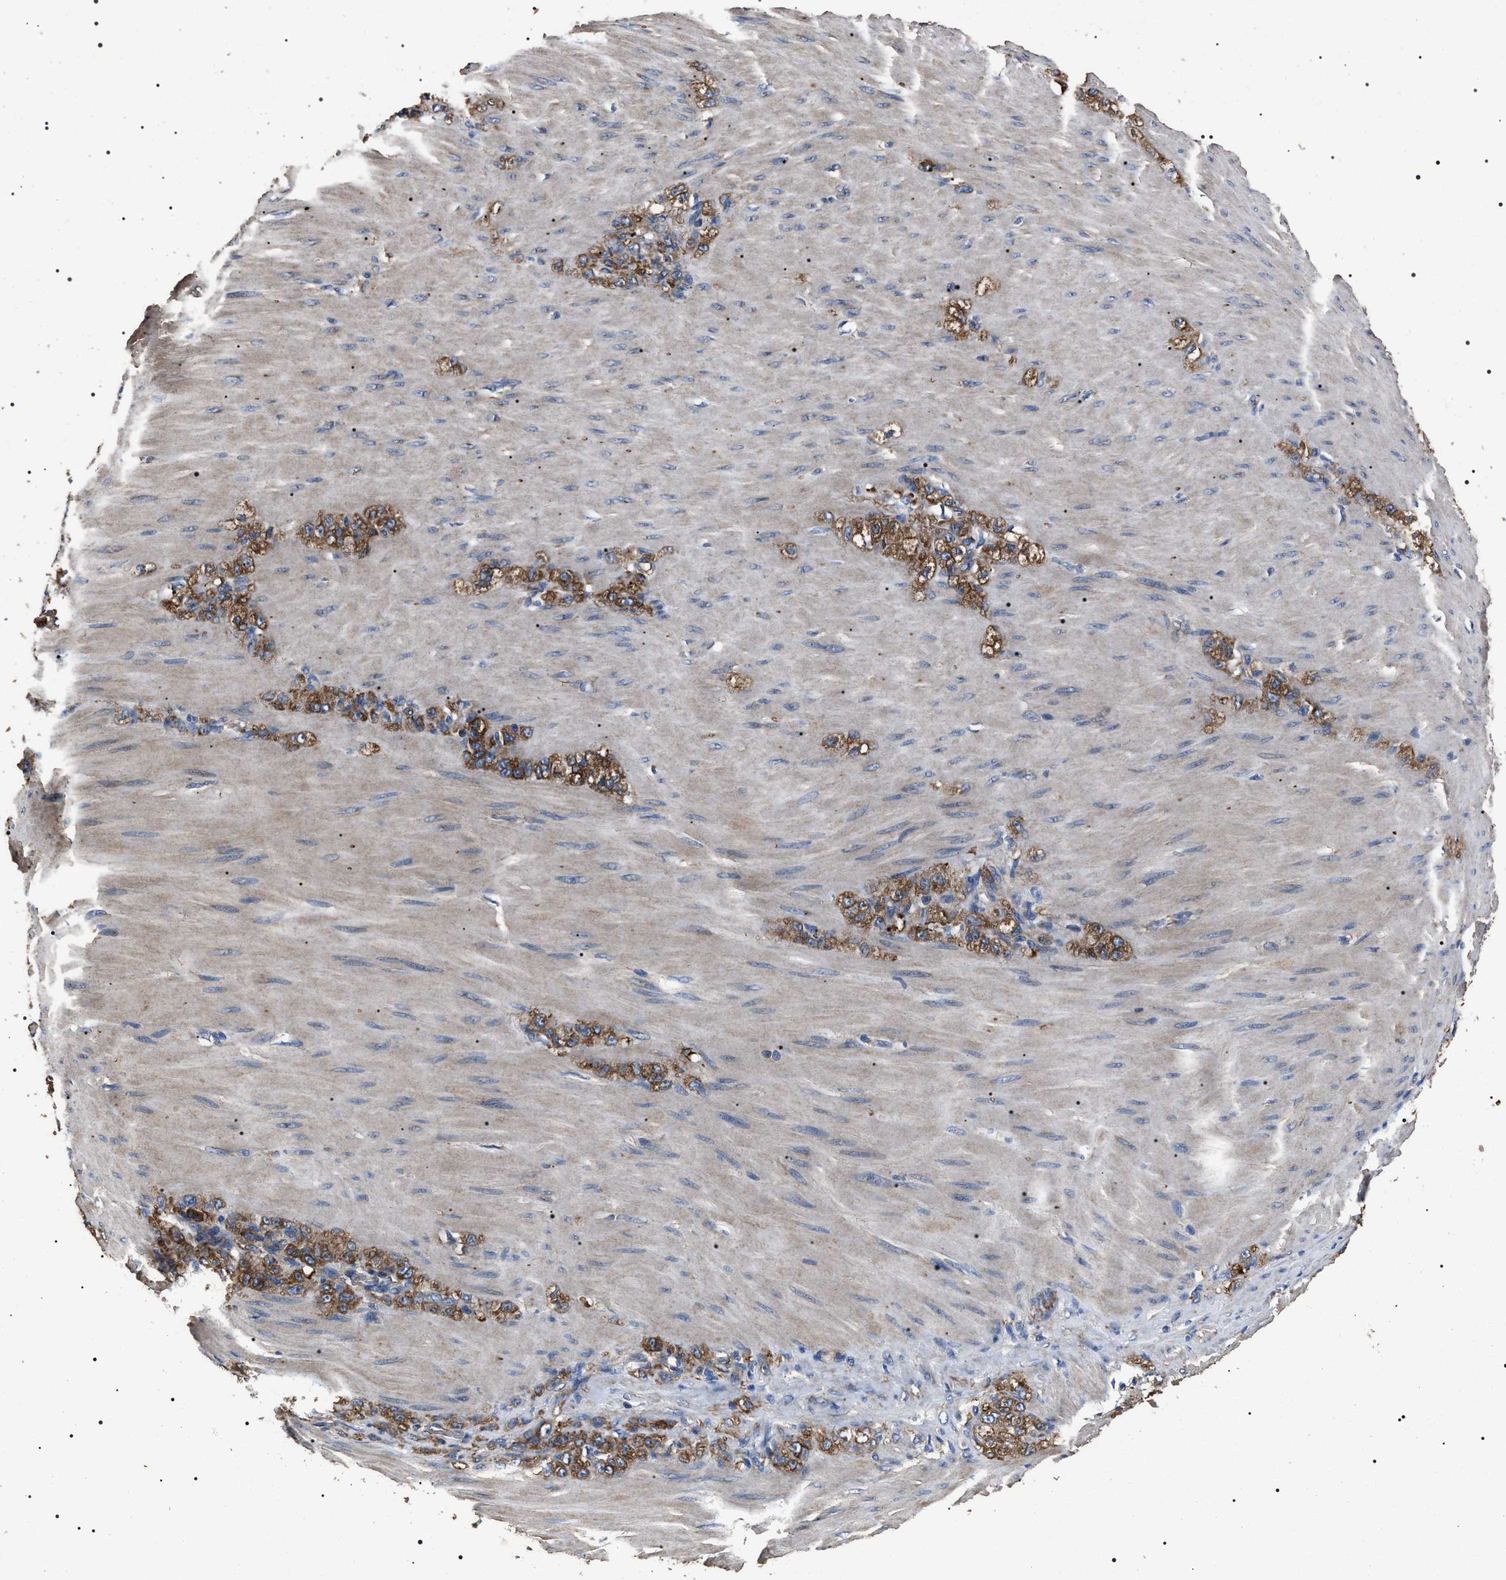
{"staining": {"intensity": "moderate", "quantity": ">75%", "location": "cytoplasmic/membranous"}, "tissue": "stomach cancer", "cell_type": "Tumor cells", "image_type": "cancer", "snomed": [{"axis": "morphology", "description": "Normal tissue, NOS"}, {"axis": "morphology", "description": "Adenocarcinoma, NOS"}, {"axis": "topography", "description": "Stomach"}], "caption": "High-magnification brightfield microscopy of stomach cancer stained with DAB (3,3'-diaminobenzidine) (brown) and counterstained with hematoxylin (blue). tumor cells exhibit moderate cytoplasmic/membranous staining is seen in approximately>75% of cells.", "gene": "HSCB", "patient": {"sex": "male", "age": 82}}